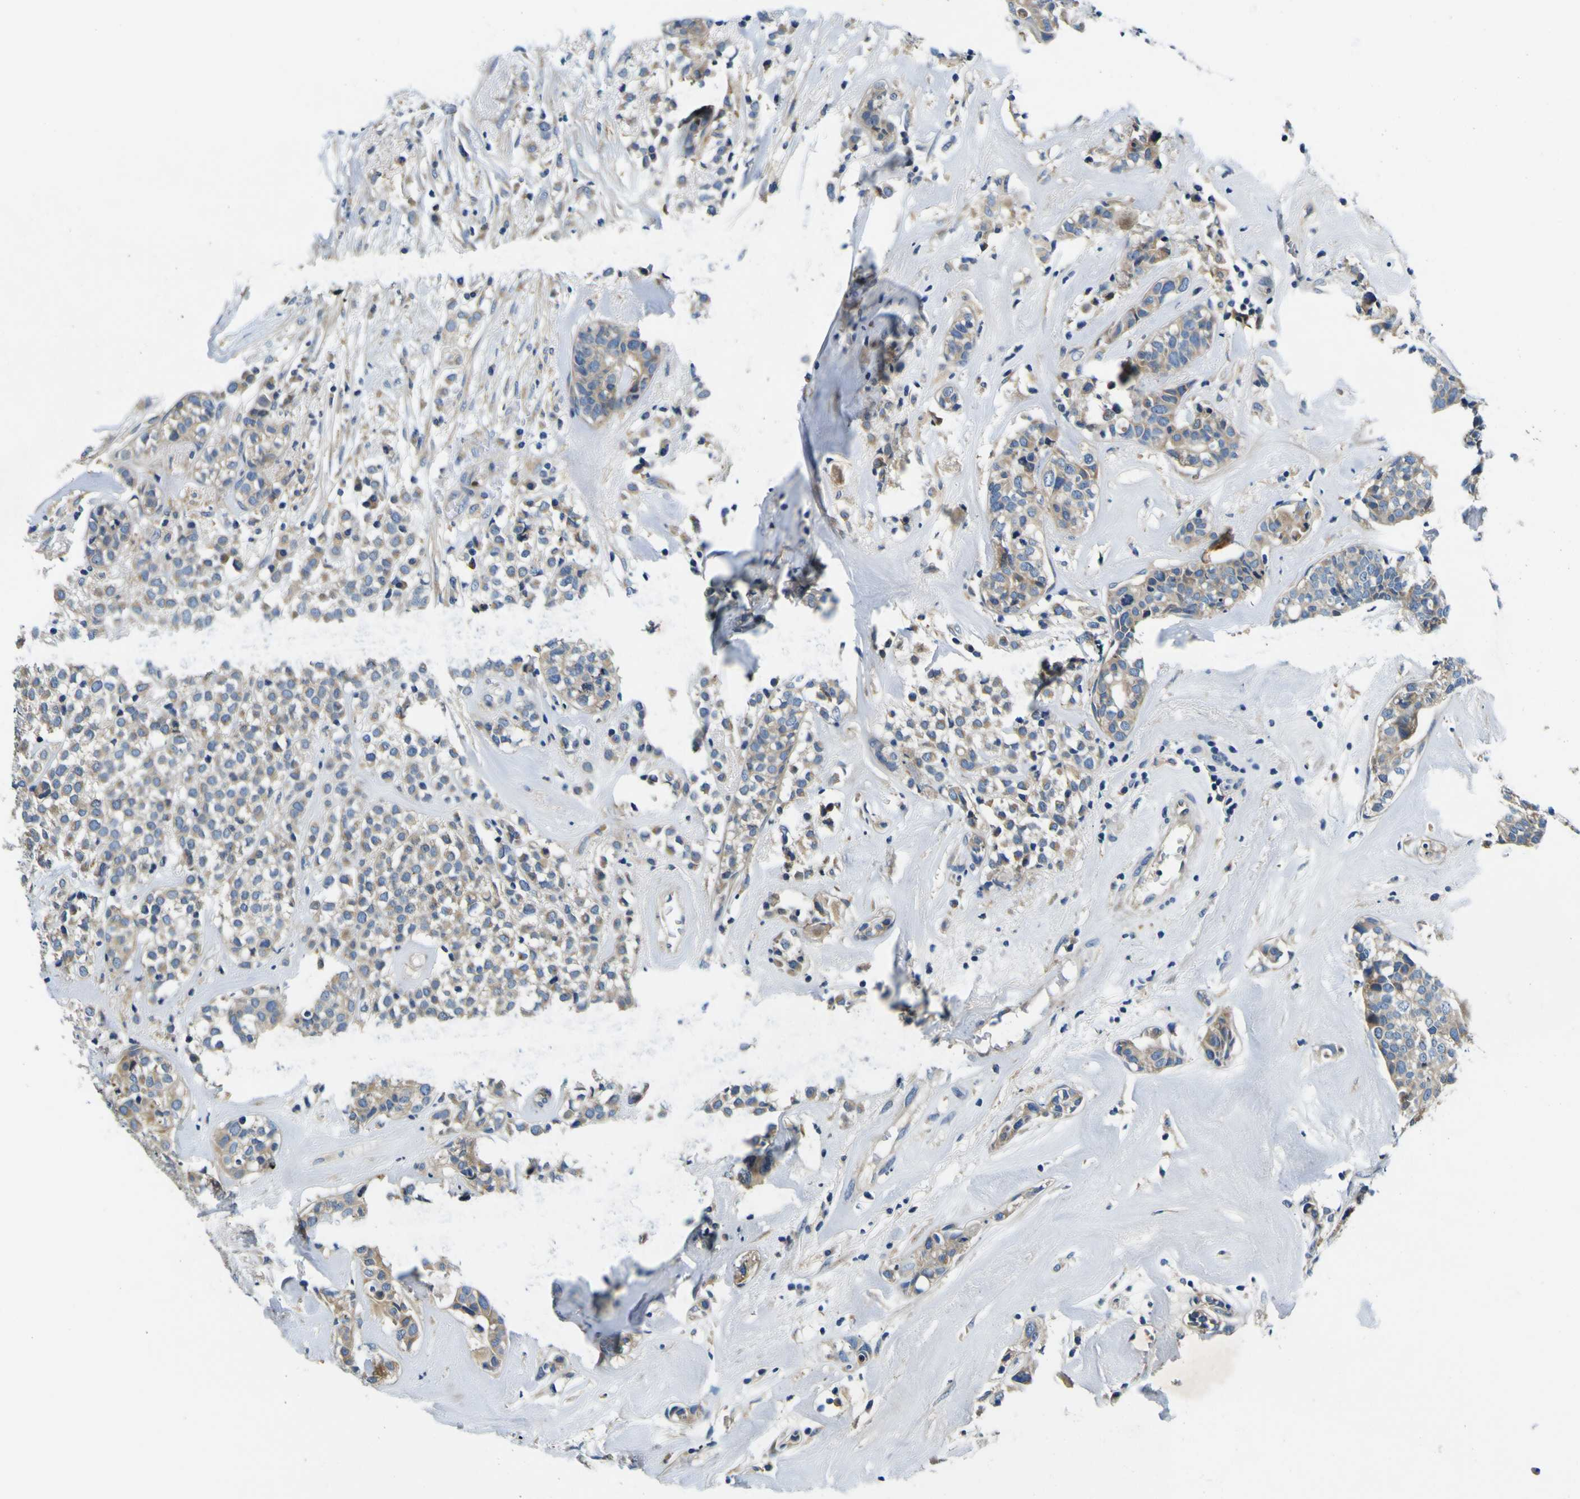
{"staining": {"intensity": "moderate", "quantity": "25%-75%", "location": "cytoplasmic/membranous"}, "tissue": "head and neck cancer", "cell_type": "Tumor cells", "image_type": "cancer", "snomed": [{"axis": "morphology", "description": "Adenocarcinoma, NOS"}, {"axis": "topography", "description": "Salivary gland"}, {"axis": "topography", "description": "Head-Neck"}], "caption": "This histopathology image shows immunohistochemistry (IHC) staining of human head and neck adenocarcinoma, with medium moderate cytoplasmic/membranous positivity in about 25%-75% of tumor cells.", "gene": "CLSTN1", "patient": {"sex": "female", "age": 65}}